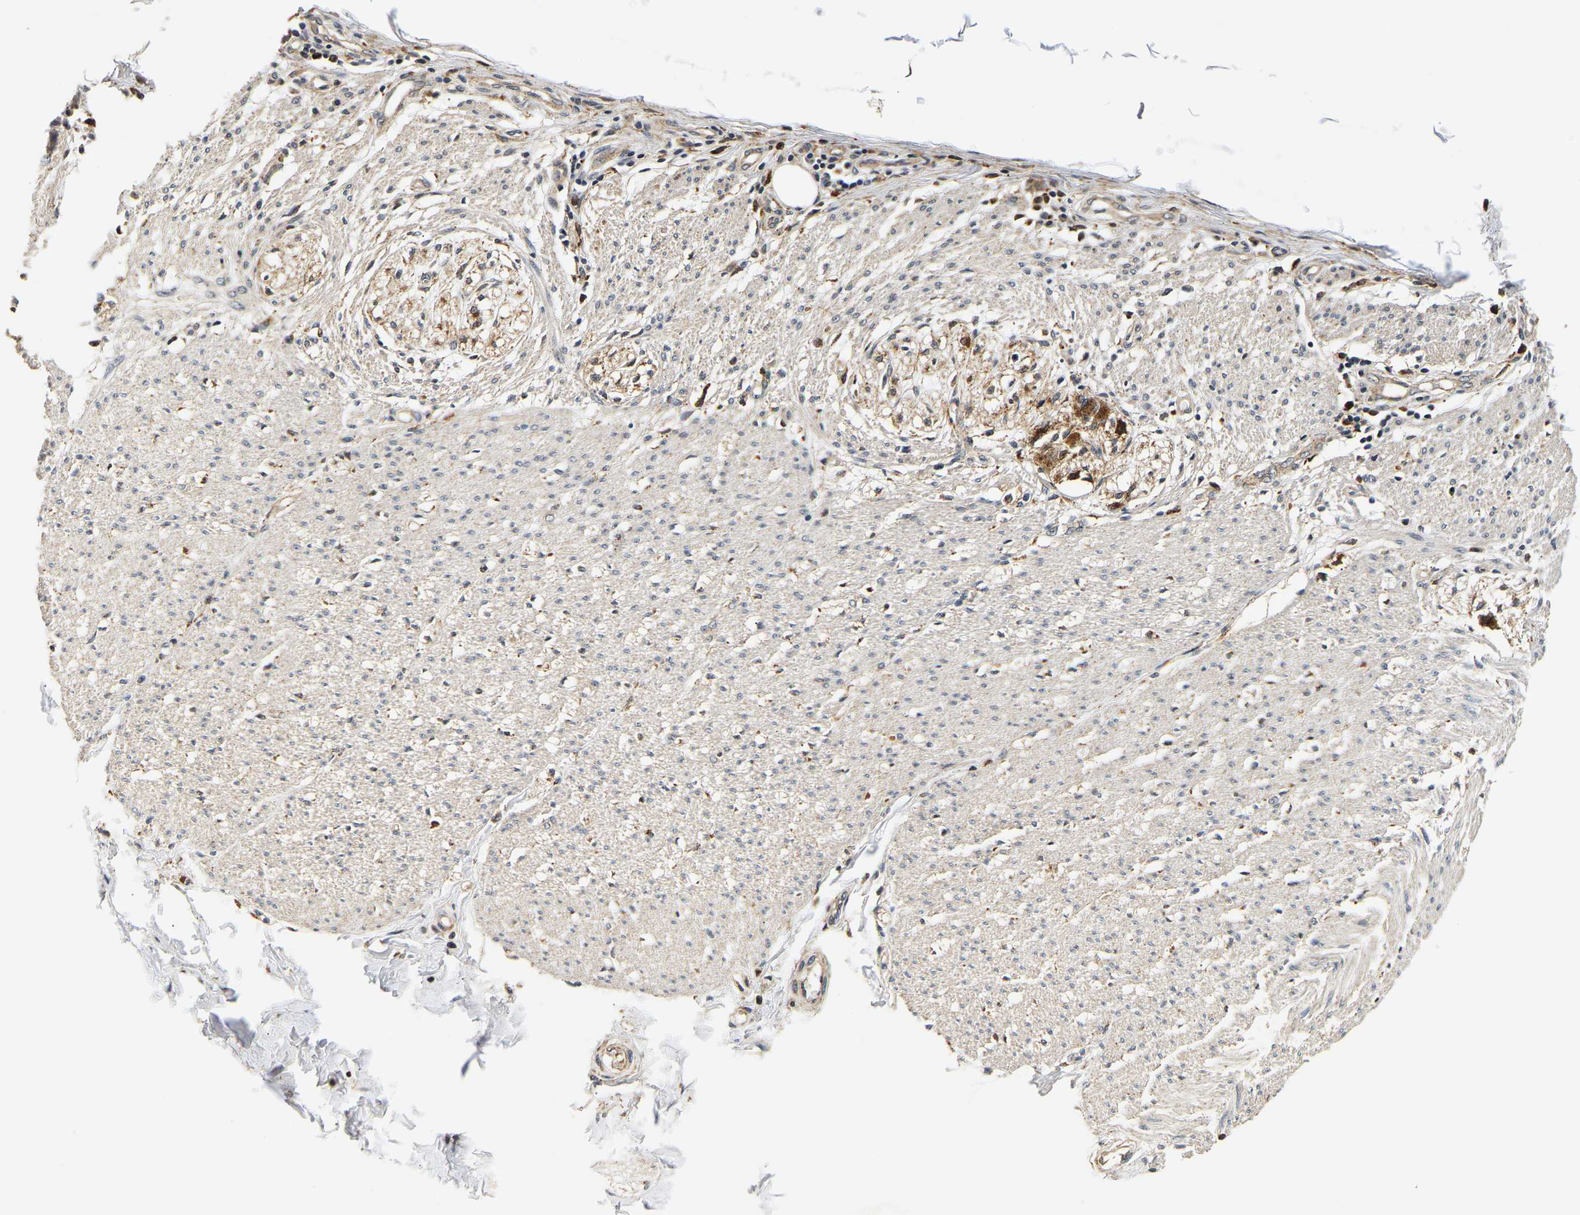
{"staining": {"intensity": "weak", "quantity": "<25%", "location": "cytoplasmic/membranous"}, "tissue": "smooth muscle", "cell_type": "Smooth muscle cells", "image_type": "normal", "snomed": [{"axis": "morphology", "description": "Normal tissue, NOS"}, {"axis": "morphology", "description": "Adenocarcinoma, NOS"}, {"axis": "topography", "description": "Colon"}, {"axis": "topography", "description": "Peripheral nerve tissue"}], "caption": "Photomicrograph shows no protein positivity in smooth muscle cells of normal smooth muscle. (Stains: DAB immunohistochemistry with hematoxylin counter stain, Microscopy: brightfield microscopy at high magnification).", "gene": "SMU1", "patient": {"sex": "male", "age": 14}}